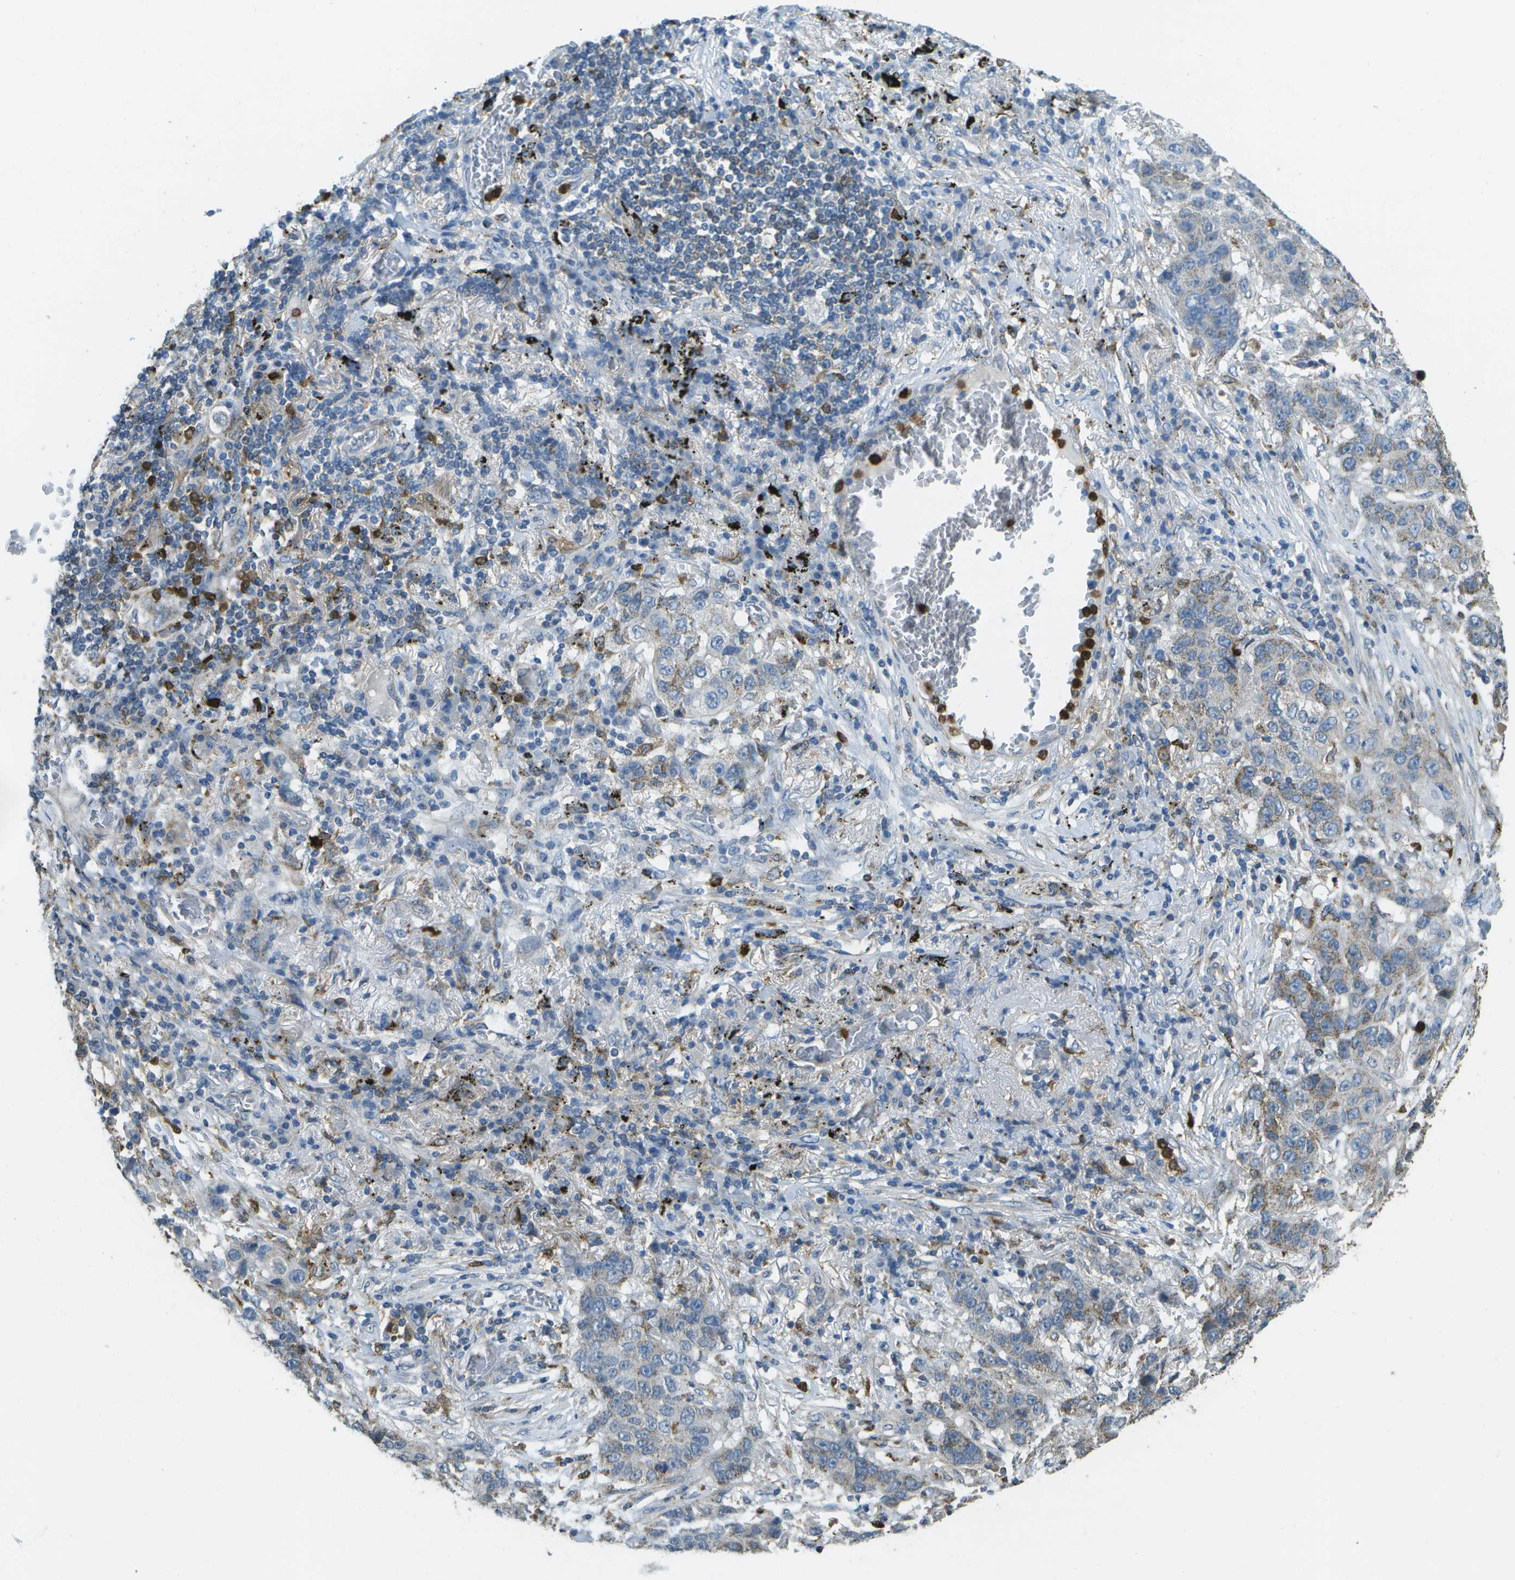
{"staining": {"intensity": "weak", "quantity": "<25%", "location": "cytoplasmic/membranous"}, "tissue": "lung cancer", "cell_type": "Tumor cells", "image_type": "cancer", "snomed": [{"axis": "morphology", "description": "Squamous cell carcinoma, NOS"}, {"axis": "topography", "description": "Lung"}], "caption": "Human lung squamous cell carcinoma stained for a protein using IHC shows no expression in tumor cells.", "gene": "CACHD1", "patient": {"sex": "male", "age": 57}}